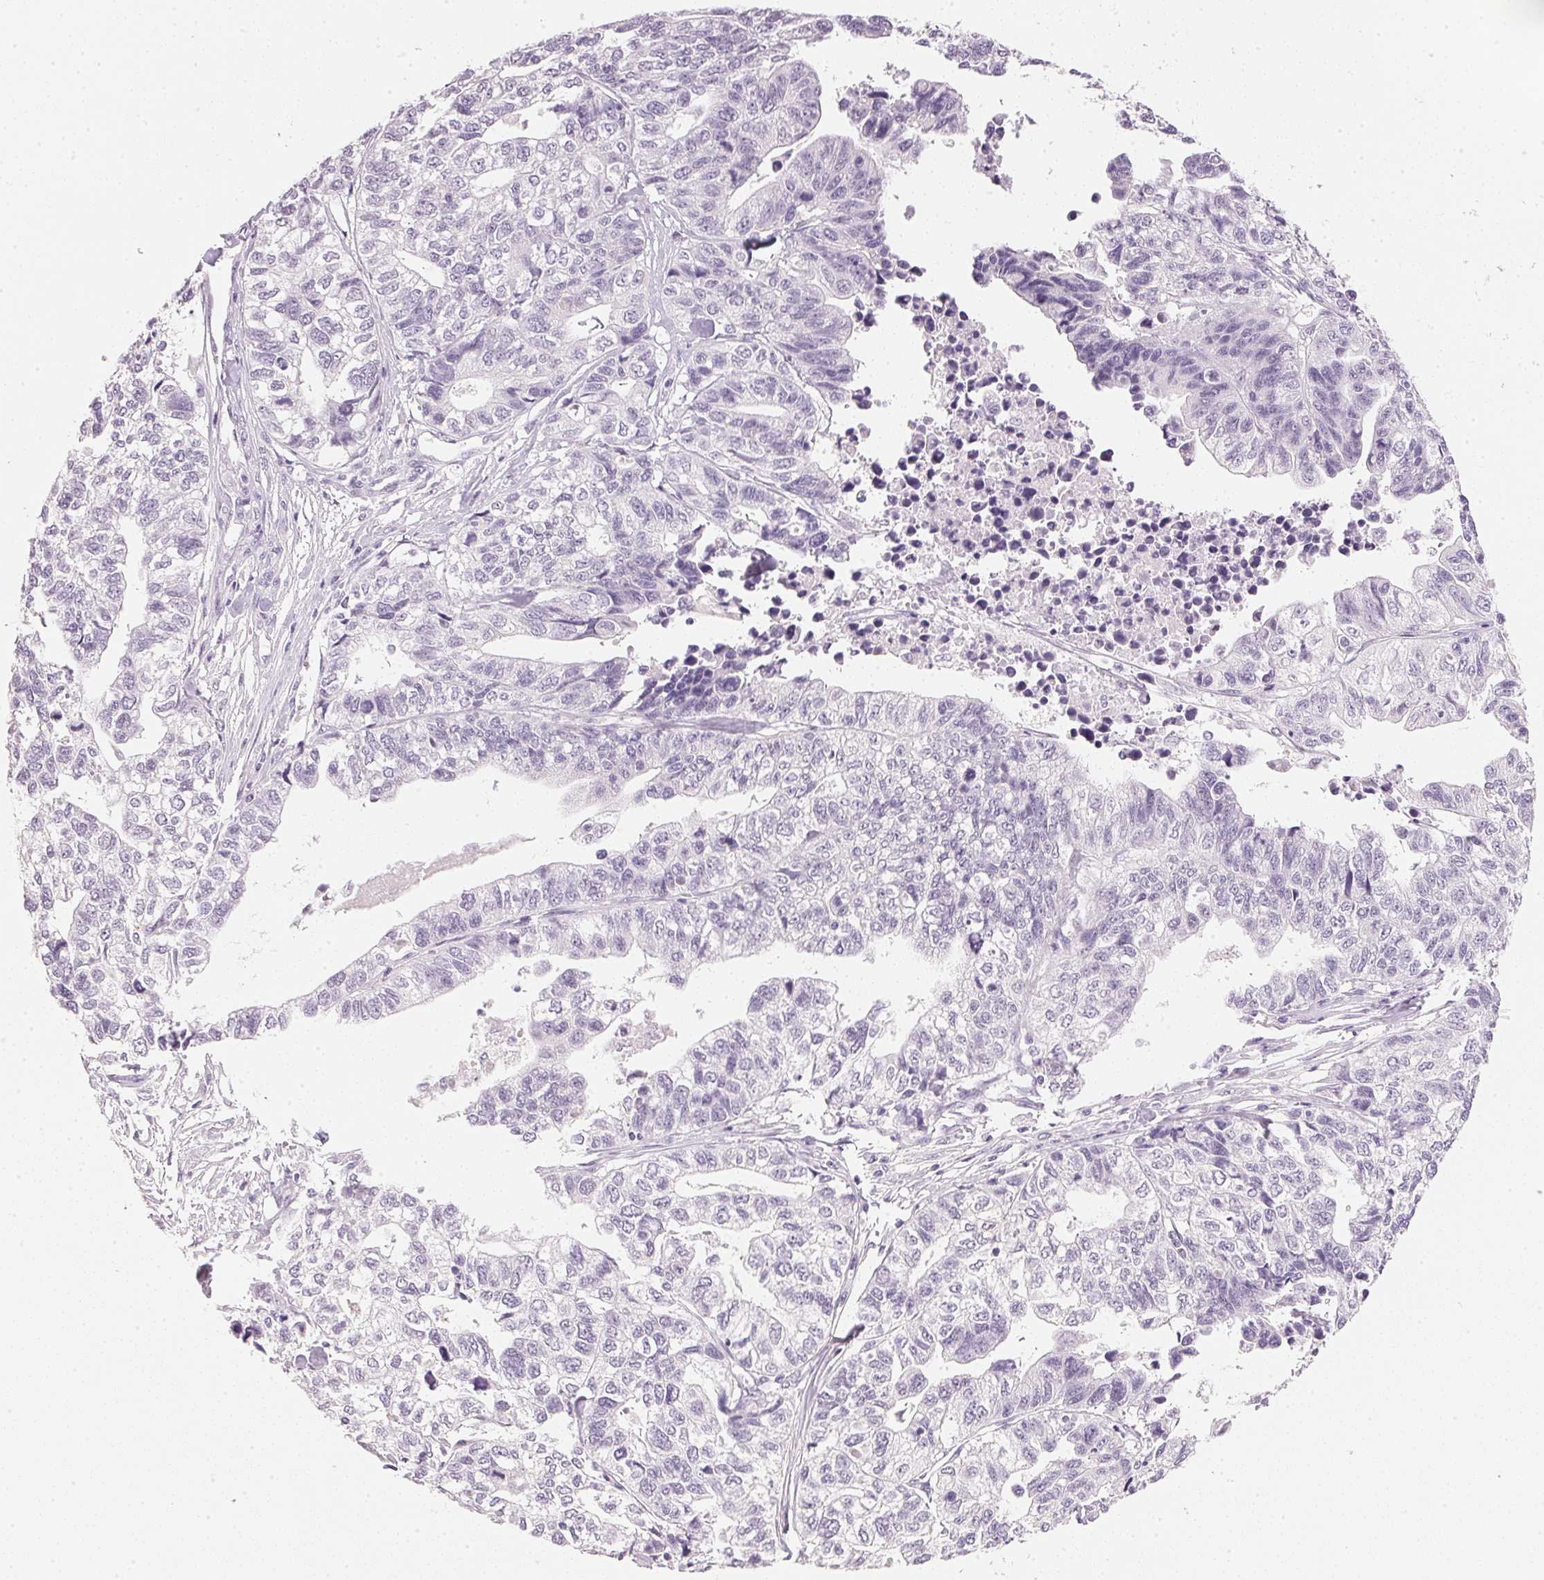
{"staining": {"intensity": "negative", "quantity": "none", "location": "none"}, "tissue": "stomach cancer", "cell_type": "Tumor cells", "image_type": "cancer", "snomed": [{"axis": "morphology", "description": "Adenocarcinoma, NOS"}, {"axis": "topography", "description": "Stomach, upper"}], "caption": "Protein analysis of adenocarcinoma (stomach) reveals no significant expression in tumor cells.", "gene": "IGFBP1", "patient": {"sex": "female", "age": 67}}